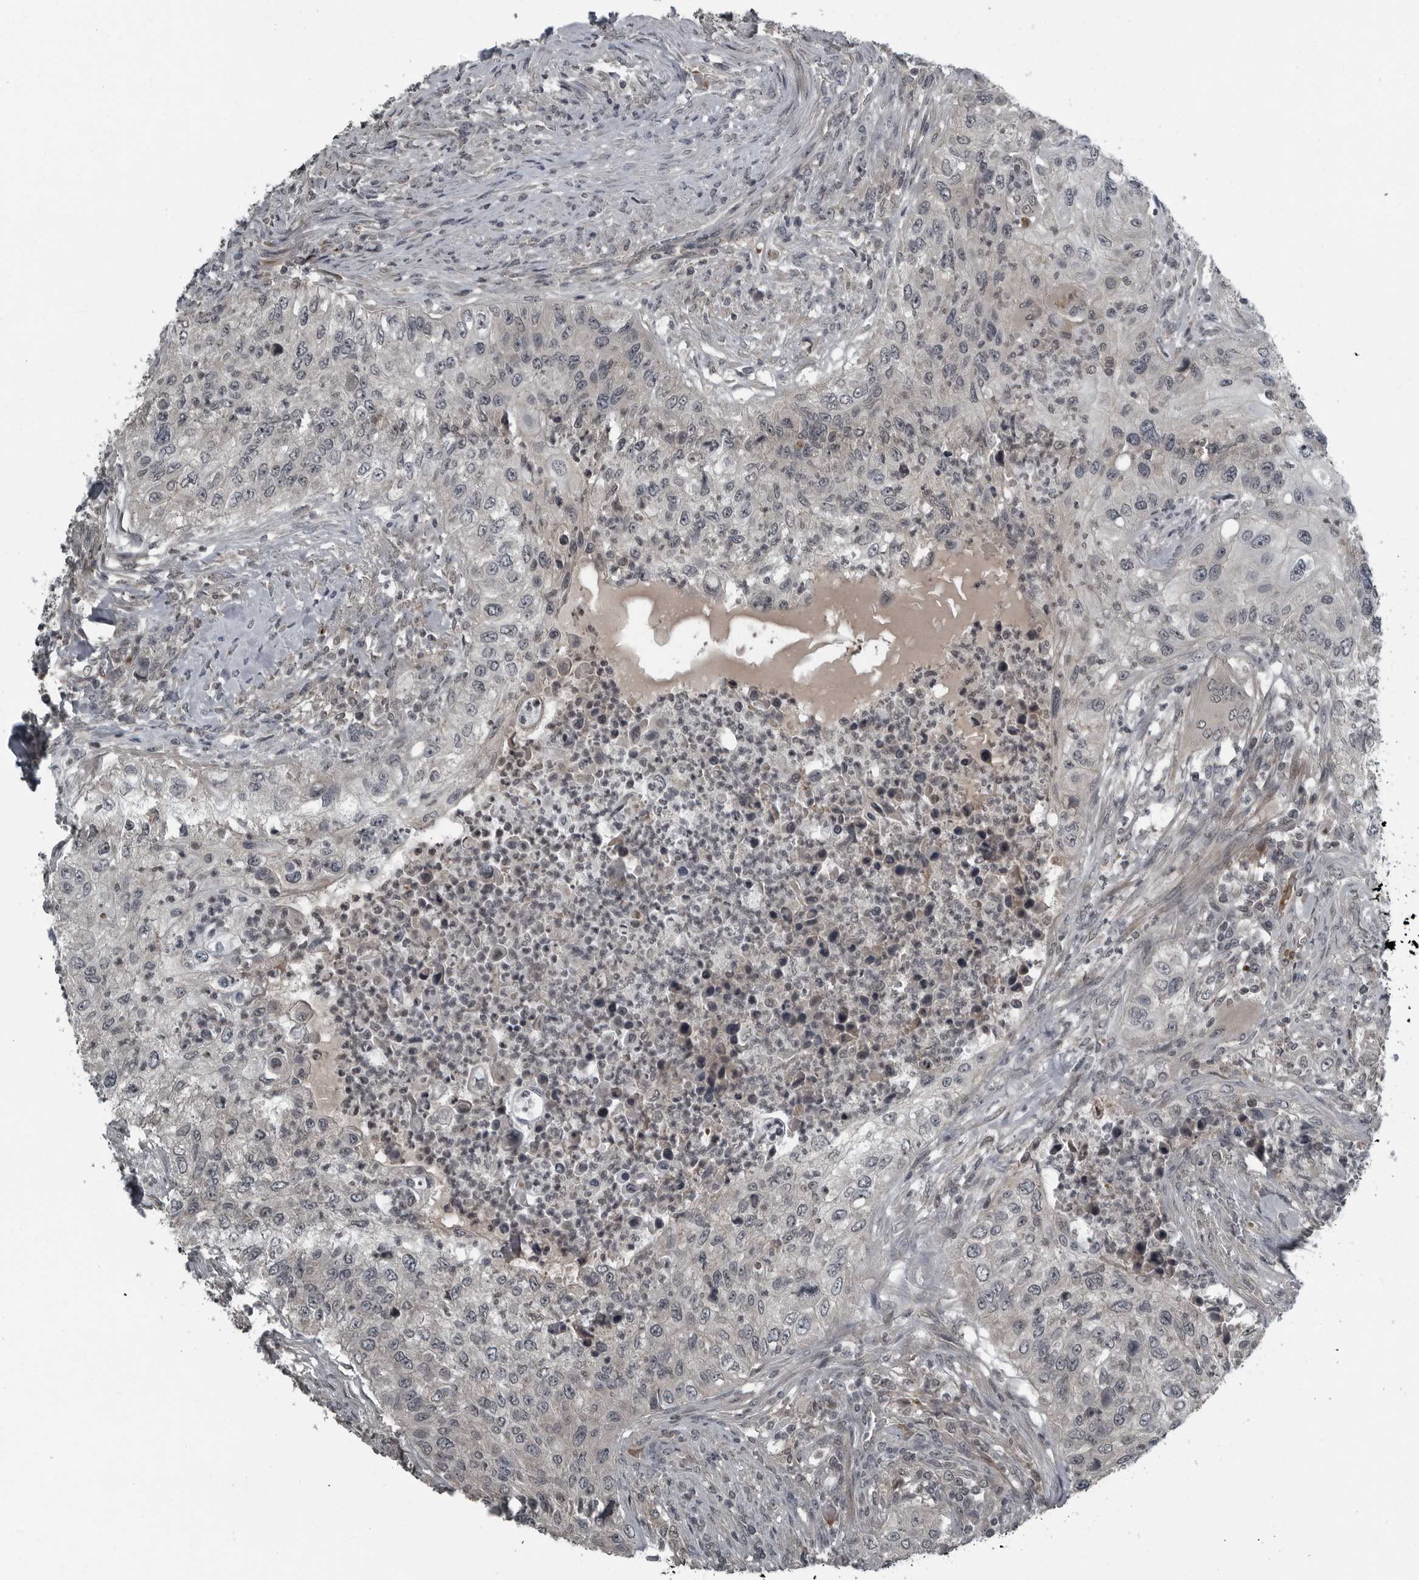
{"staining": {"intensity": "negative", "quantity": "none", "location": "none"}, "tissue": "urothelial cancer", "cell_type": "Tumor cells", "image_type": "cancer", "snomed": [{"axis": "morphology", "description": "Urothelial carcinoma, High grade"}, {"axis": "topography", "description": "Urinary bladder"}], "caption": "This is a image of immunohistochemistry staining of urothelial carcinoma (high-grade), which shows no expression in tumor cells.", "gene": "GAK", "patient": {"sex": "female", "age": 60}}